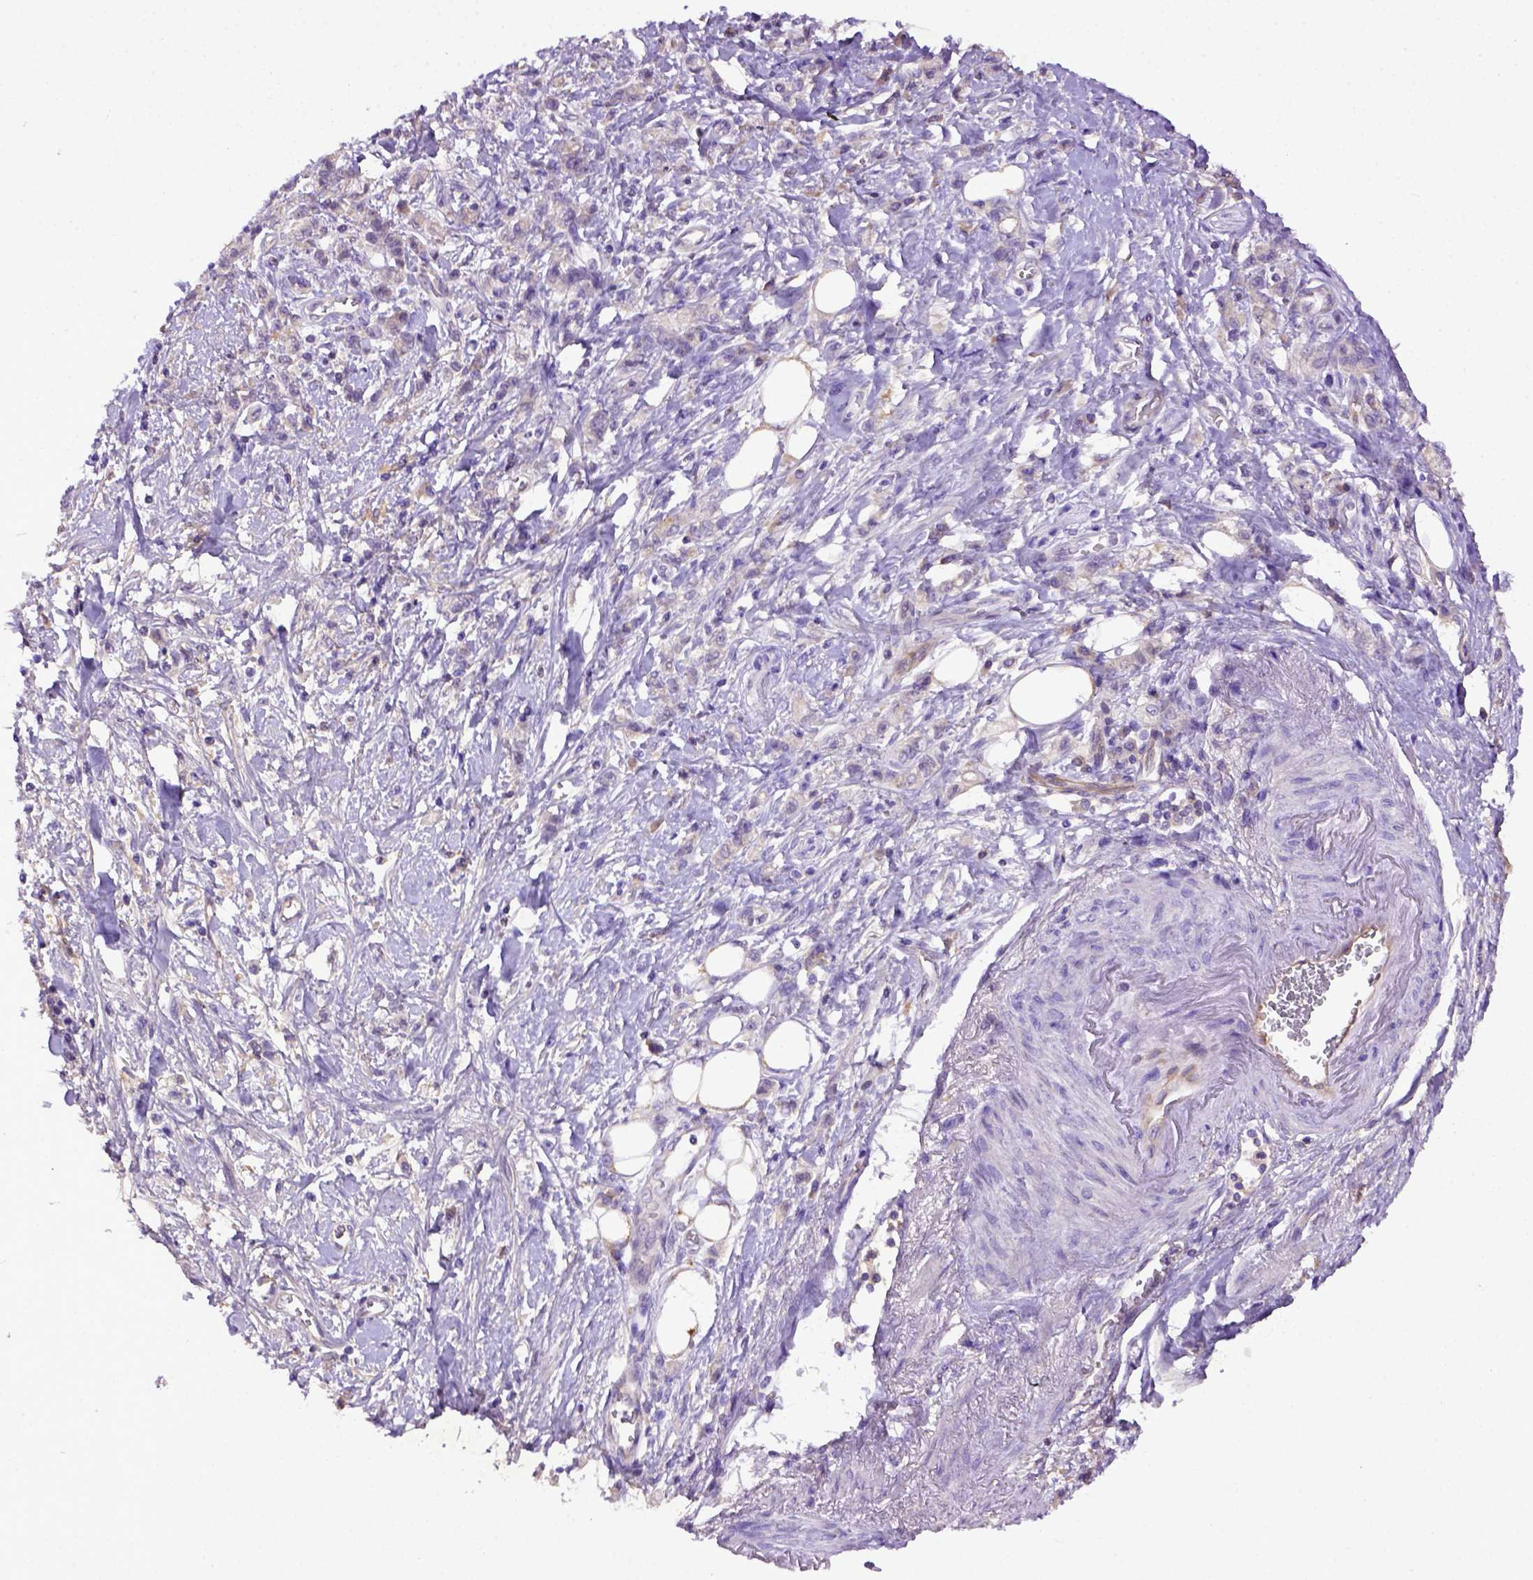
{"staining": {"intensity": "weak", "quantity": "25%-75%", "location": "cytoplasmic/membranous"}, "tissue": "stomach cancer", "cell_type": "Tumor cells", "image_type": "cancer", "snomed": [{"axis": "morphology", "description": "Adenocarcinoma, NOS"}, {"axis": "topography", "description": "Stomach"}], "caption": "Protein analysis of stomach cancer tissue shows weak cytoplasmic/membranous positivity in about 25%-75% of tumor cells.", "gene": "DEPDC1B", "patient": {"sex": "male", "age": 77}}